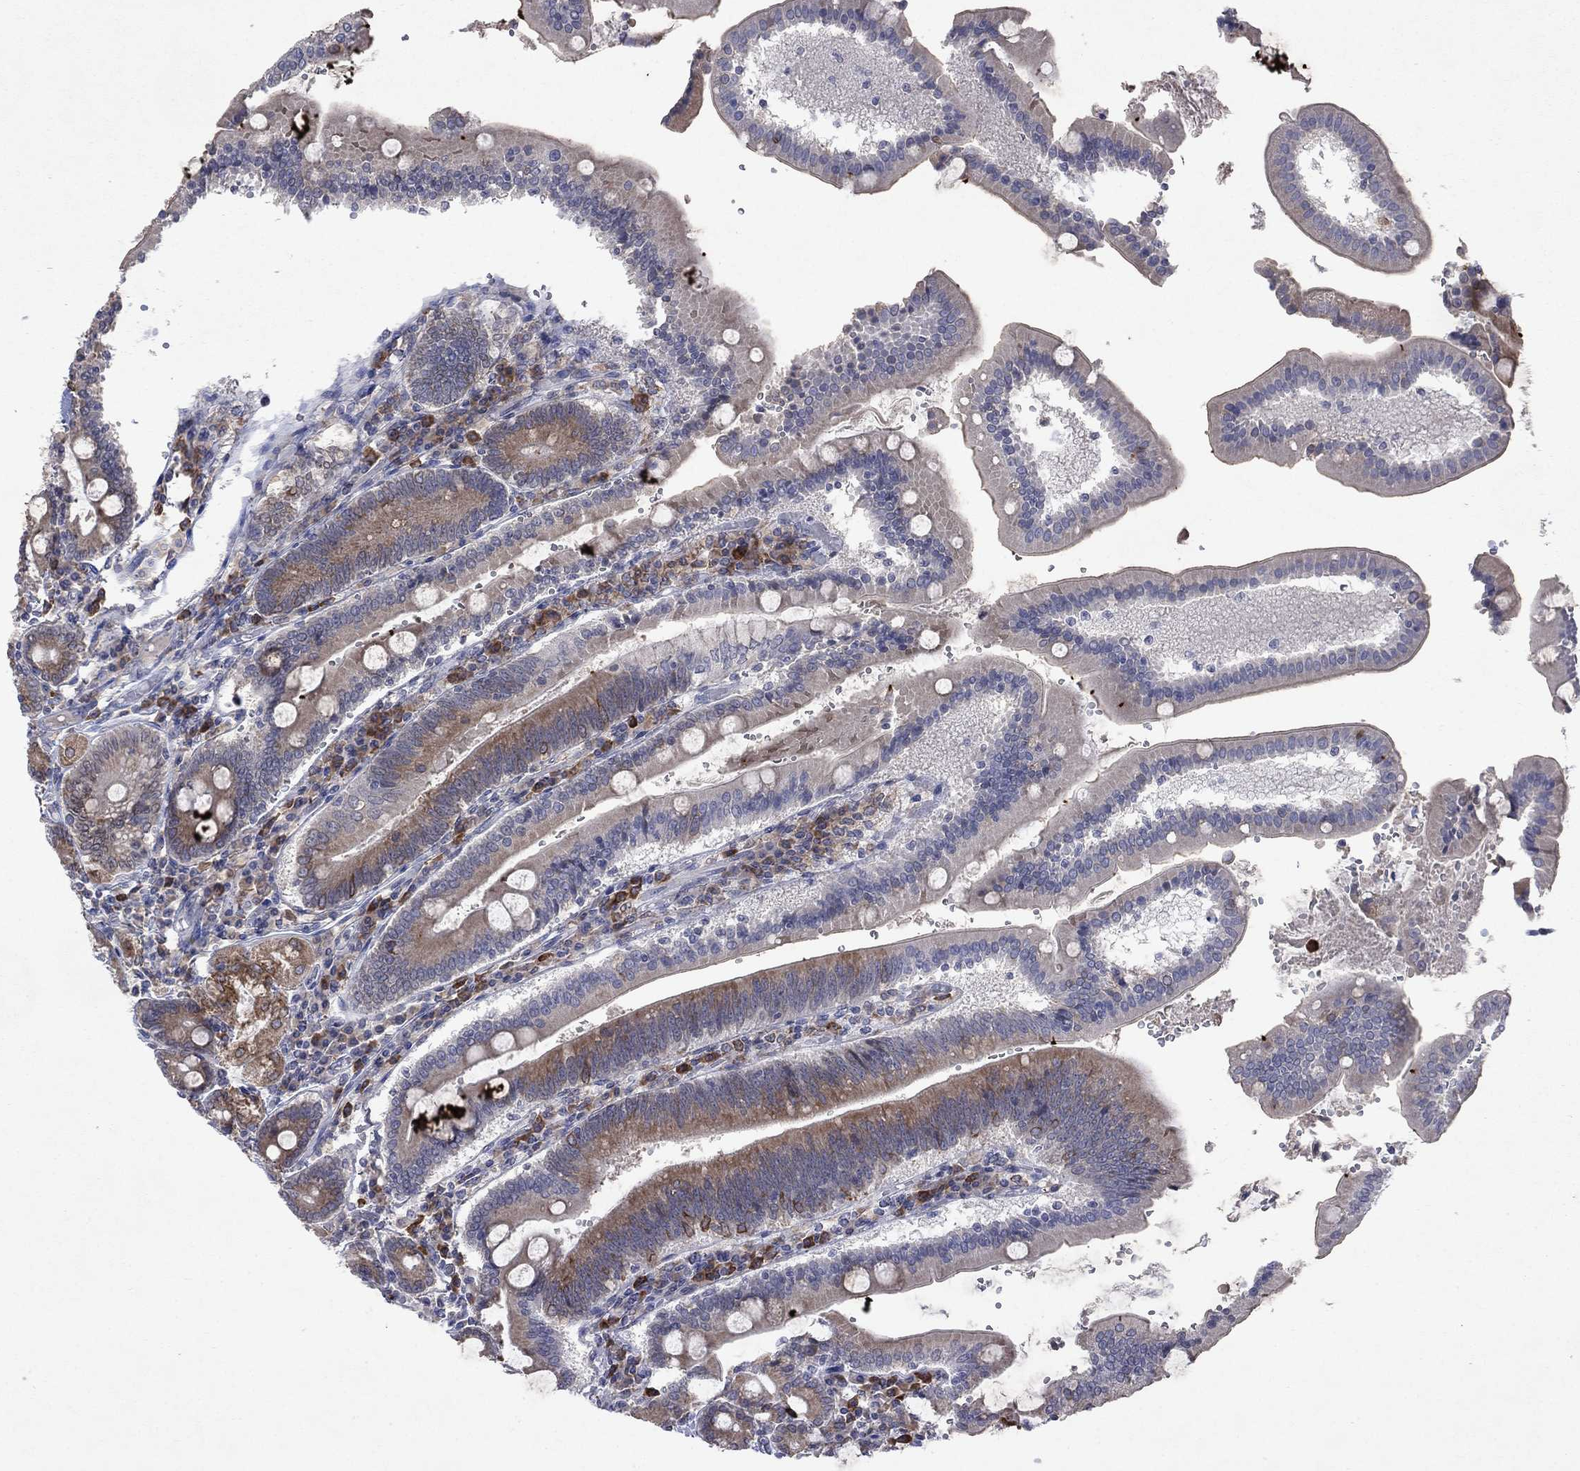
{"staining": {"intensity": "moderate", "quantity": "<25%", "location": "cytoplasmic/membranous"}, "tissue": "duodenum", "cell_type": "Glandular cells", "image_type": "normal", "snomed": [{"axis": "morphology", "description": "Normal tissue, NOS"}, {"axis": "topography", "description": "Duodenum"}], "caption": "Protein analysis of unremarkable duodenum demonstrates moderate cytoplasmic/membranous positivity in approximately <25% of glandular cells. (DAB (3,3'-diaminobenzidine) IHC with brightfield microscopy, high magnification).", "gene": "TMEM97", "patient": {"sex": "female", "age": 62}}